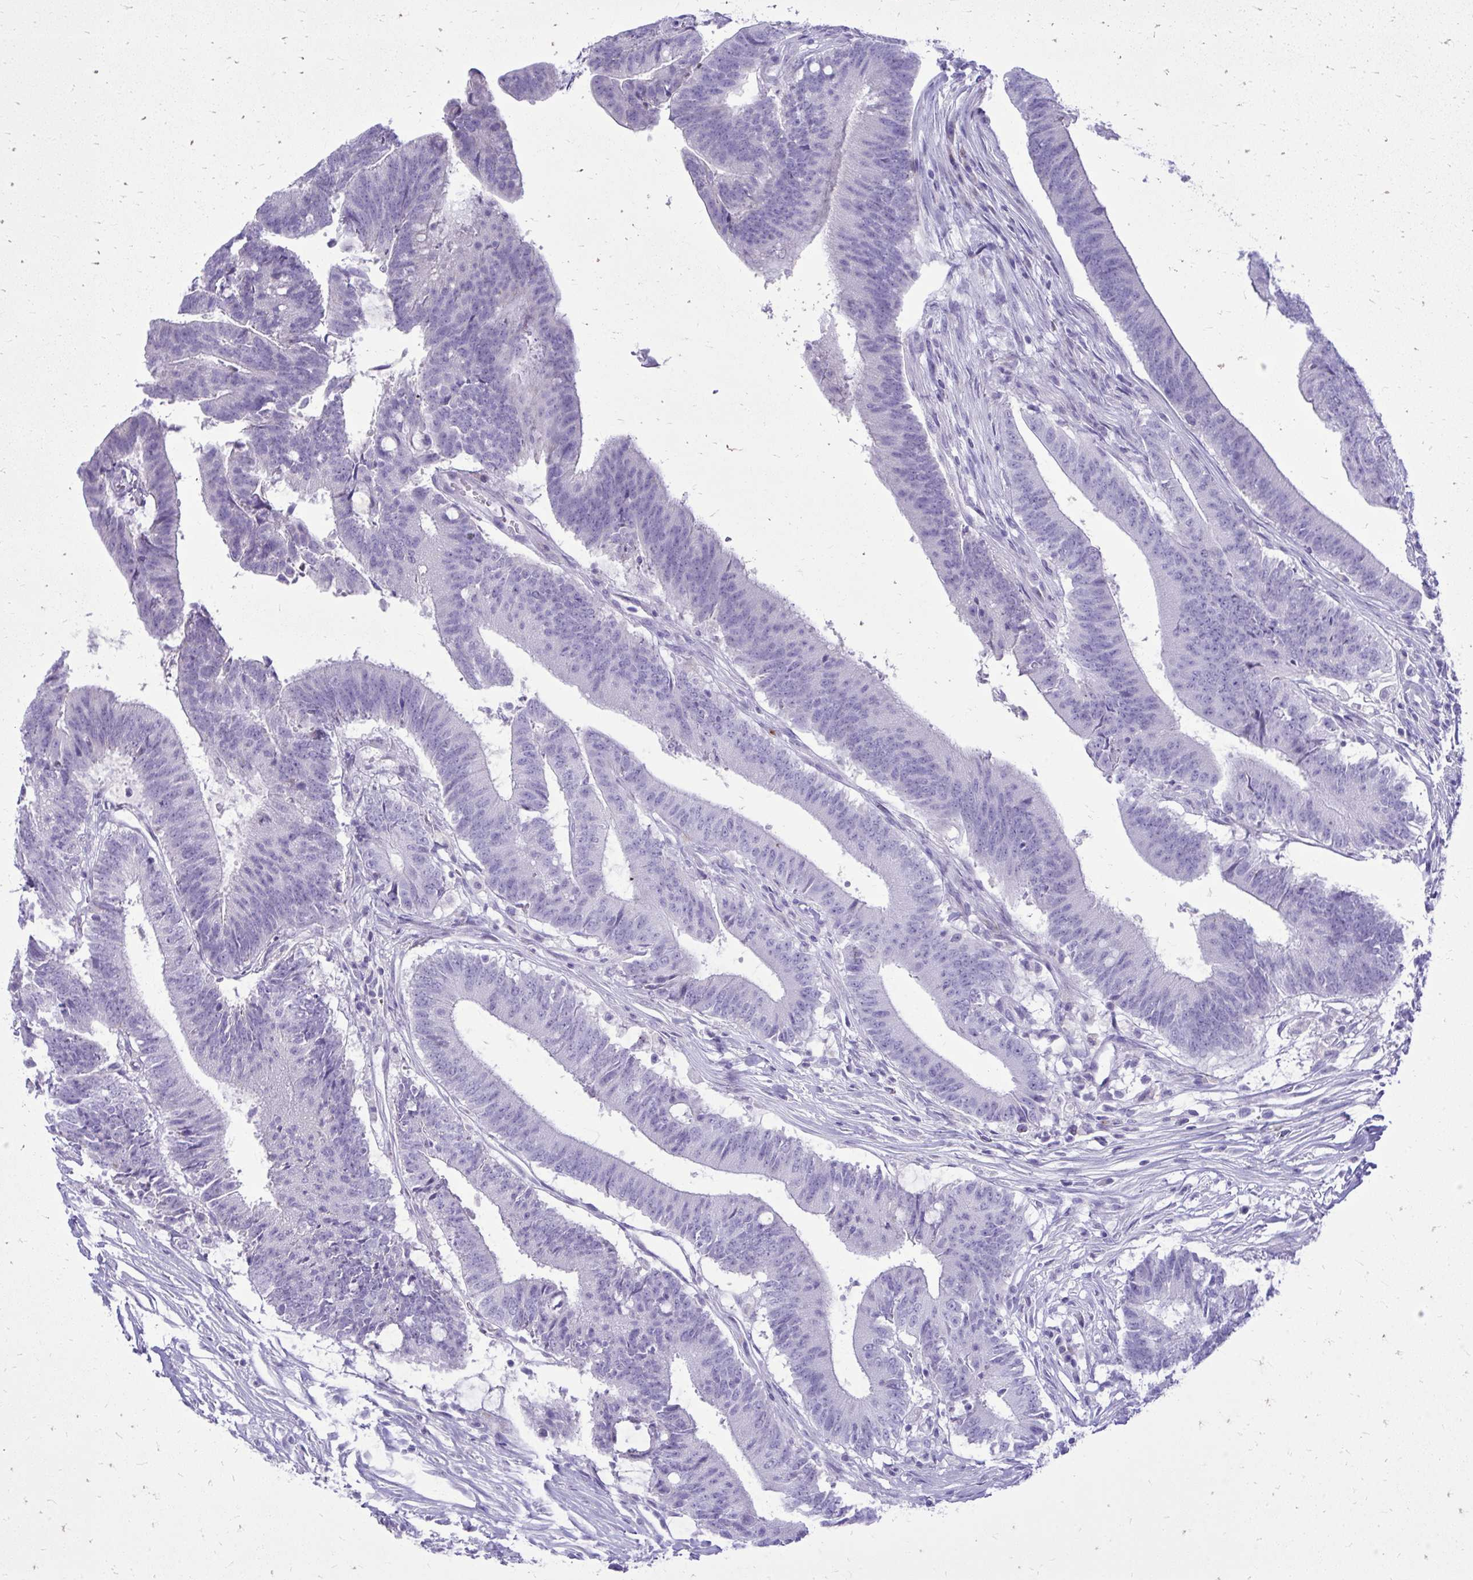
{"staining": {"intensity": "negative", "quantity": "none", "location": "none"}, "tissue": "colorectal cancer", "cell_type": "Tumor cells", "image_type": "cancer", "snomed": [{"axis": "morphology", "description": "Adenocarcinoma, NOS"}, {"axis": "topography", "description": "Colon"}], "caption": "Immunohistochemistry (IHC) of colorectal cancer reveals no staining in tumor cells.", "gene": "BCL6B", "patient": {"sex": "female", "age": 43}}